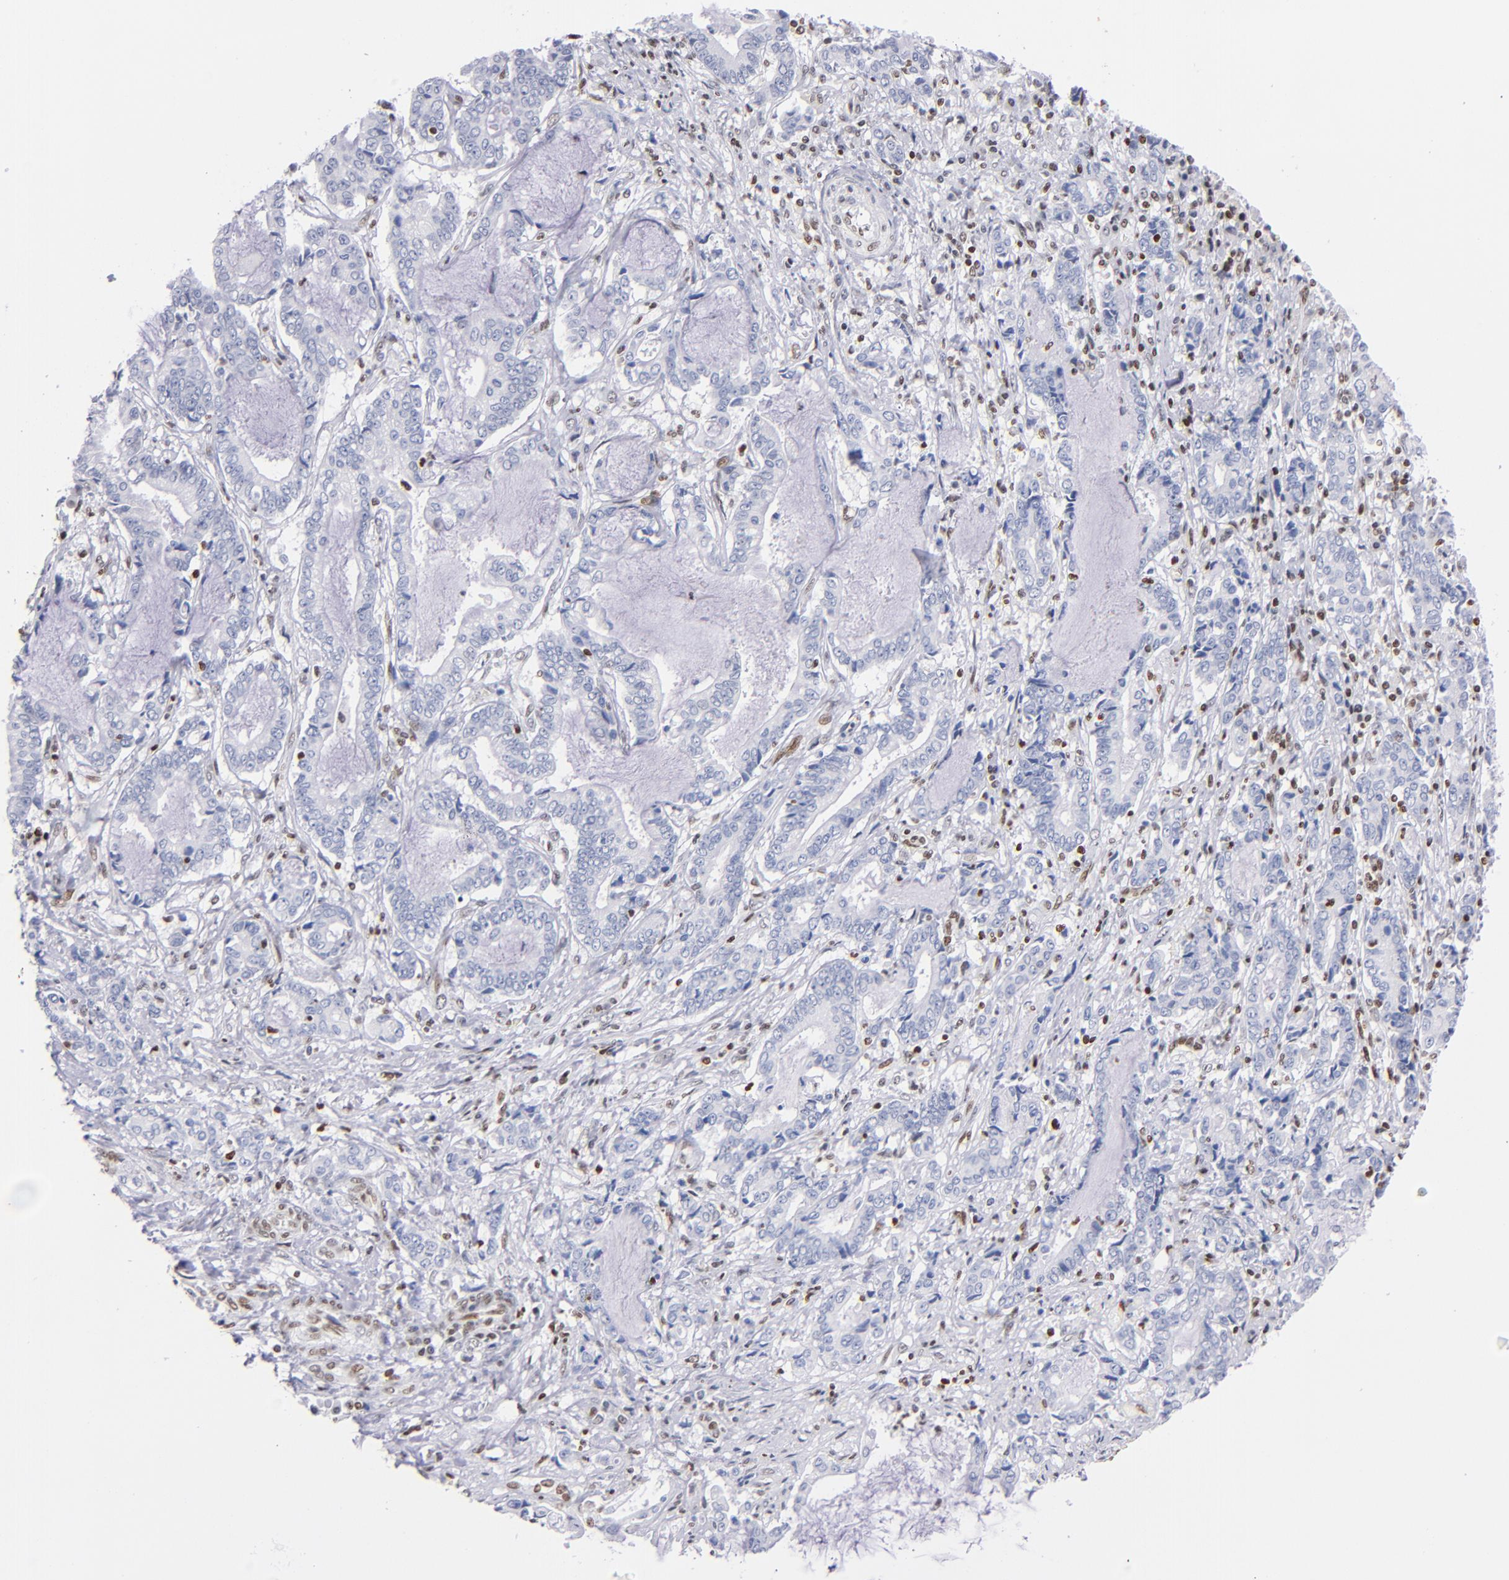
{"staining": {"intensity": "negative", "quantity": "none", "location": "none"}, "tissue": "liver cancer", "cell_type": "Tumor cells", "image_type": "cancer", "snomed": [{"axis": "morphology", "description": "Cholangiocarcinoma"}, {"axis": "topography", "description": "Liver"}], "caption": "This is a histopathology image of IHC staining of liver cholangiocarcinoma, which shows no expression in tumor cells.", "gene": "IFI16", "patient": {"sex": "male", "age": 57}}